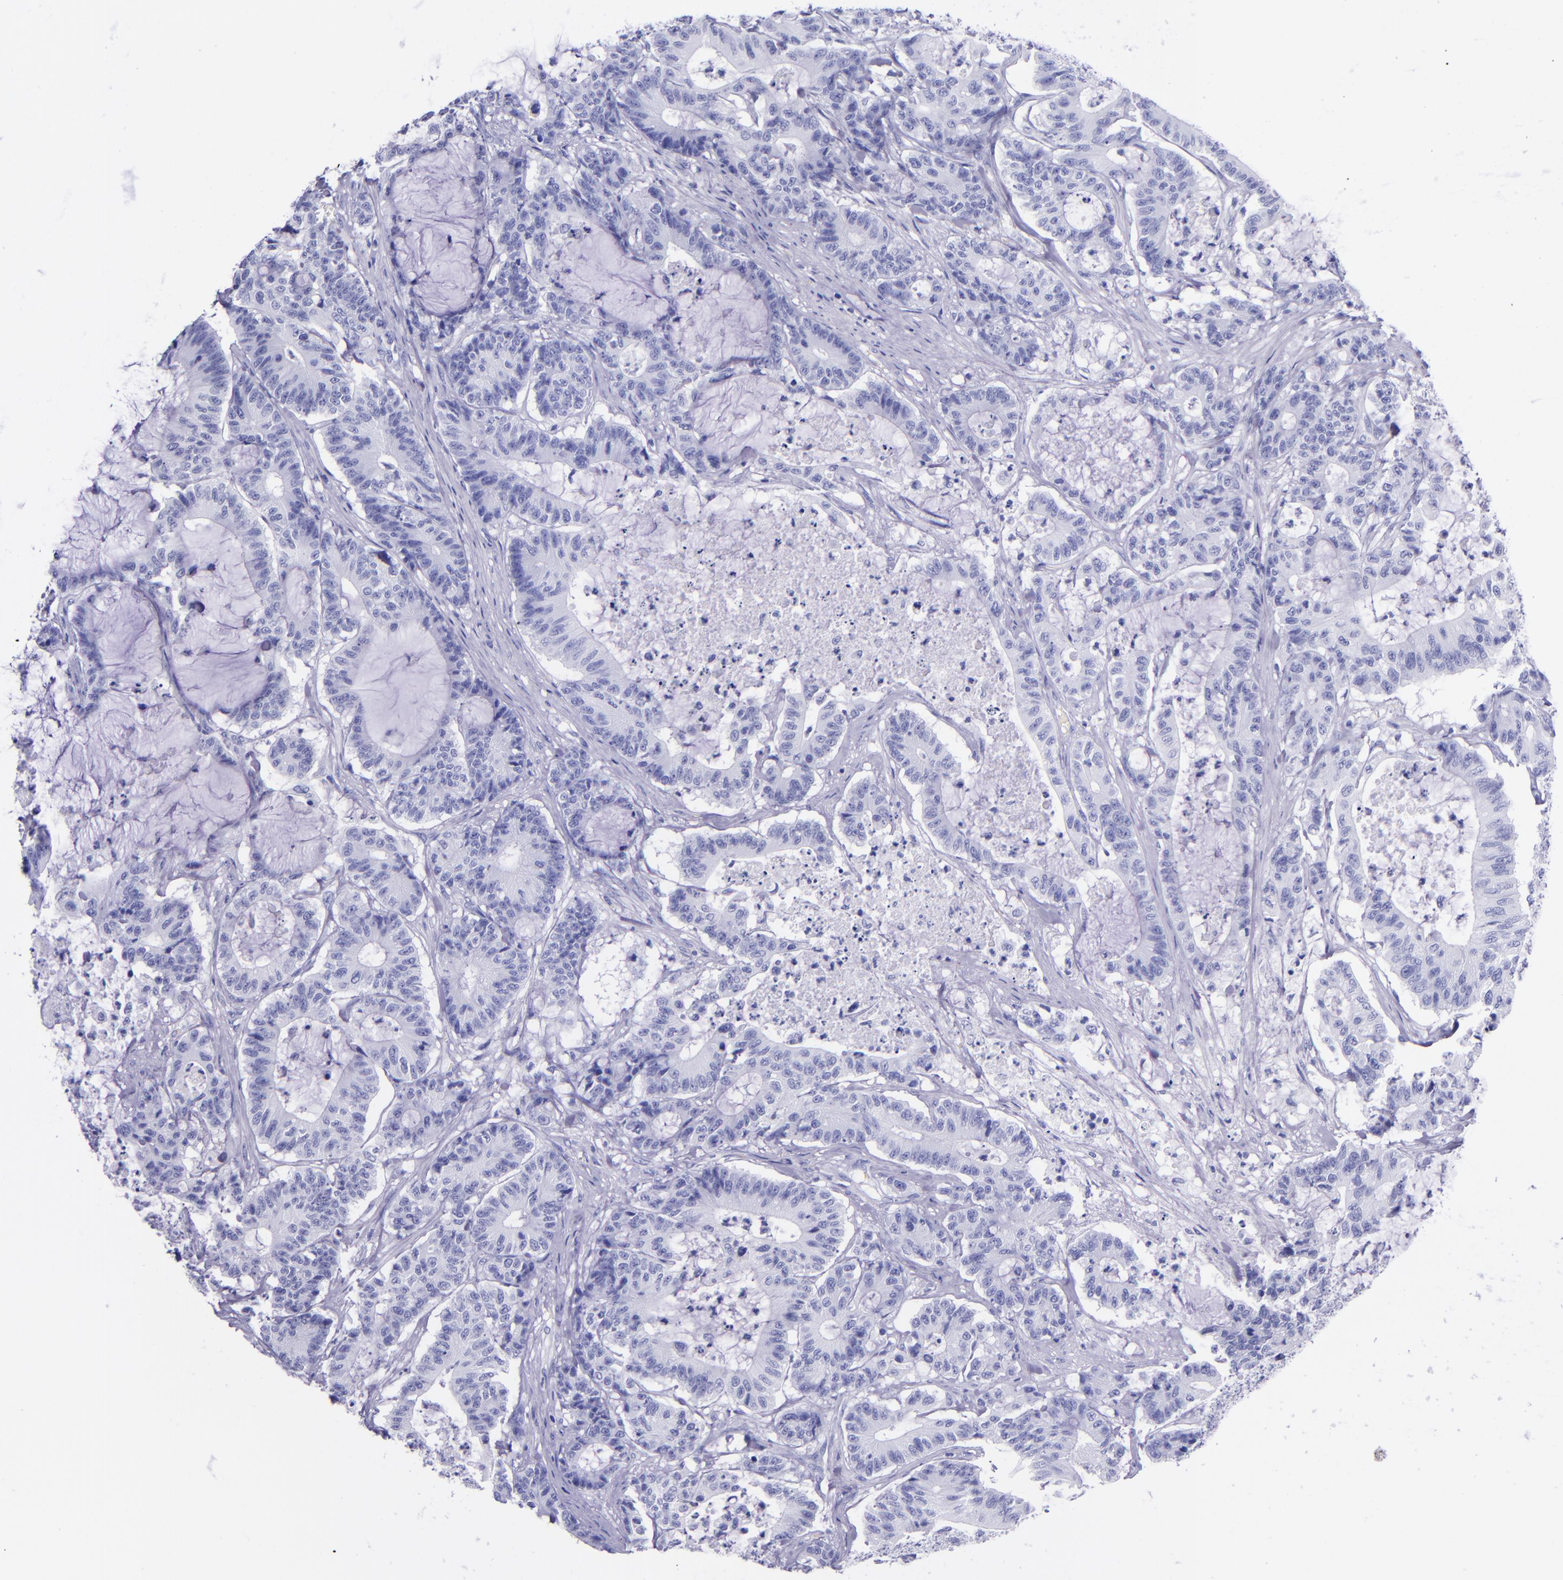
{"staining": {"intensity": "negative", "quantity": "none", "location": "none"}, "tissue": "colorectal cancer", "cell_type": "Tumor cells", "image_type": "cancer", "snomed": [{"axis": "morphology", "description": "Adenocarcinoma, NOS"}, {"axis": "topography", "description": "Colon"}], "caption": "Photomicrograph shows no significant protein staining in tumor cells of adenocarcinoma (colorectal). The staining was performed using DAB (3,3'-diaminobenzidine) to visualize the protein expression in brown, while the nuclei were stained in blue with hematoxylin (Magnification: 20x).", "gene": "MBP", "patient": {"sex": "female", "age": 84}}